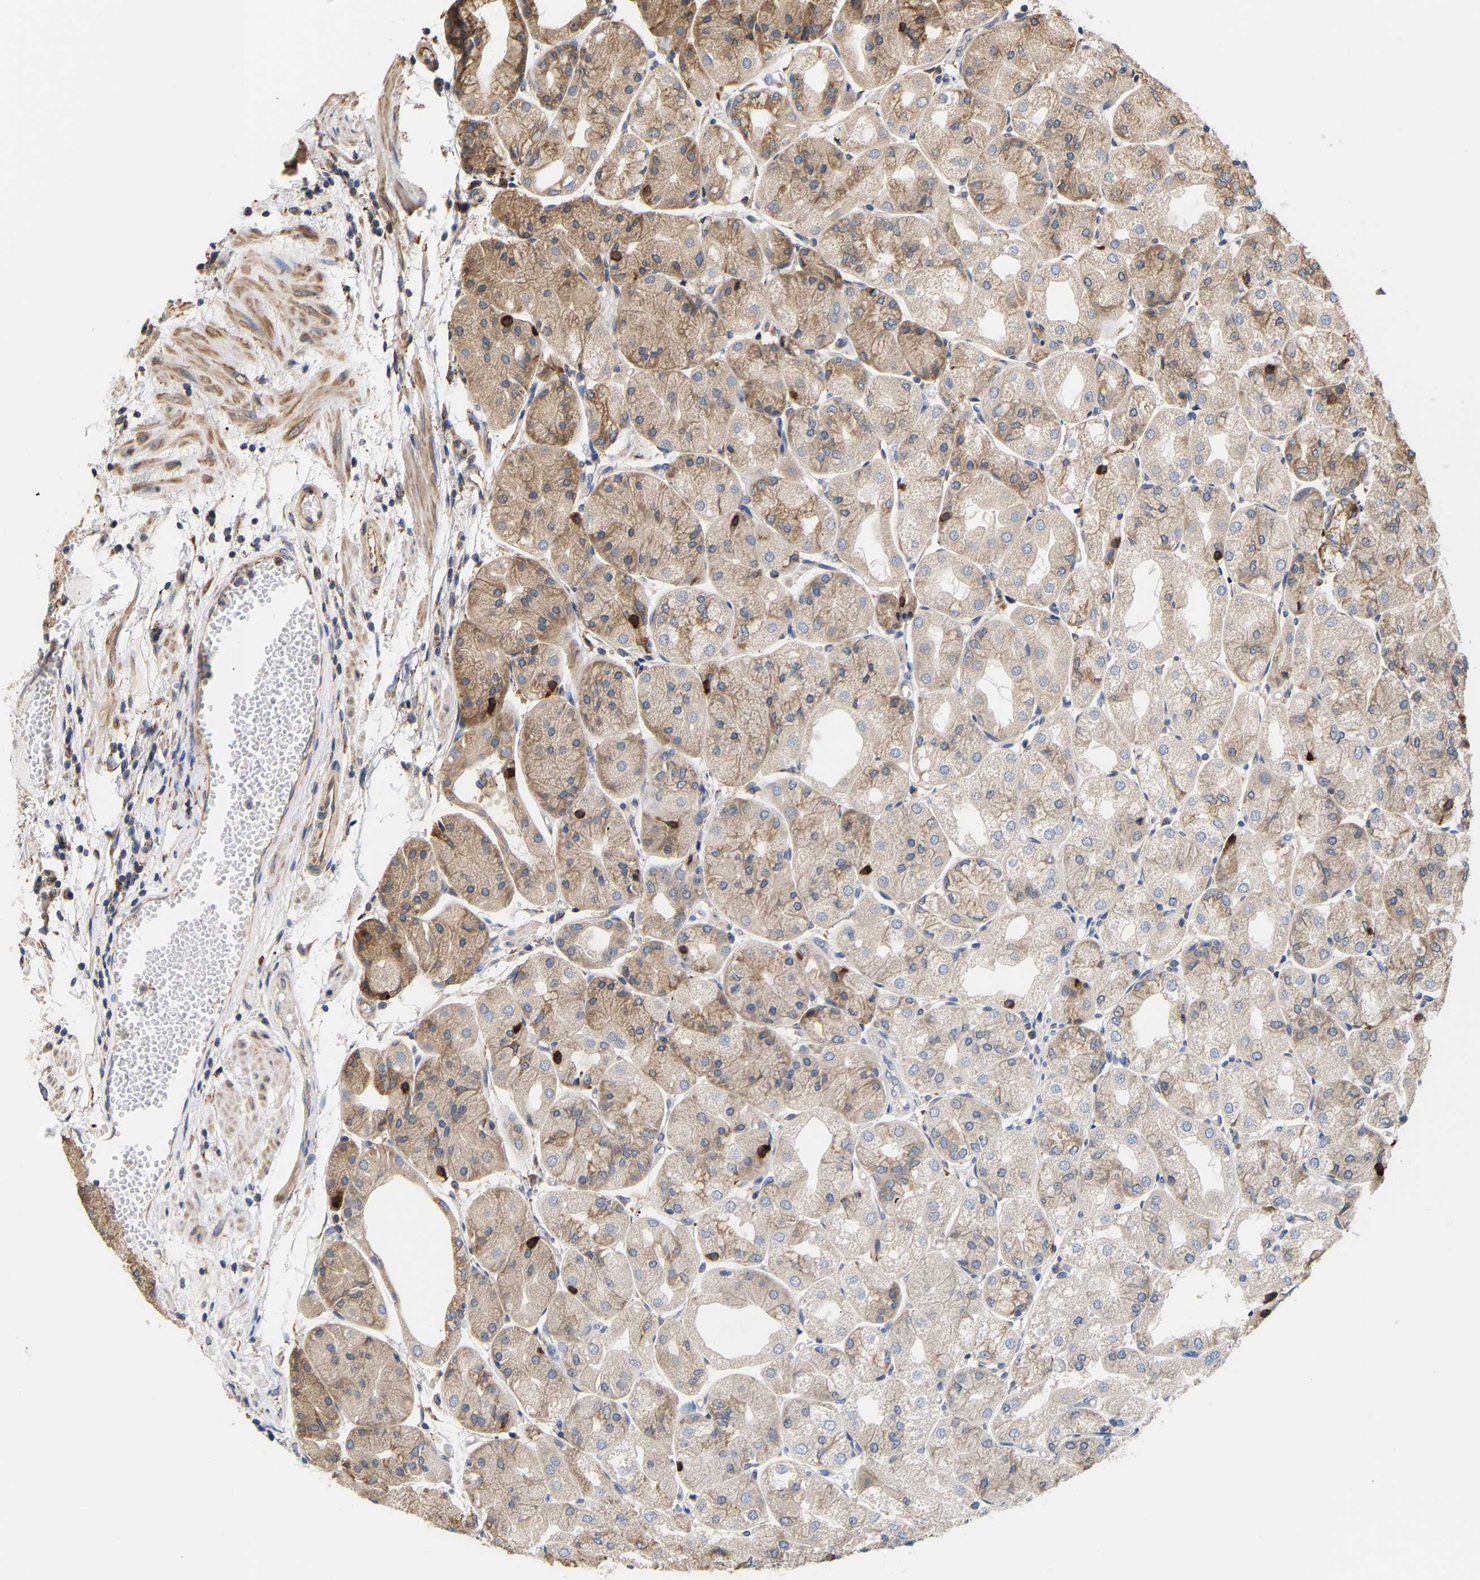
{"staining": {"intensity": "moderate", "quantity": "25%-75%", "location": "cytoplasmic/membranous"}, "tissue": "stomach", "cell_type": "Glandular cells", "image_type": "normal", "snomed": [{"axis": "morphology", "description": "Normal tissue, NOS"}, {"axis": "topography", "description": "Stomach, upper"}], "caption": "A brown stain labels moderate cytoplasmic/membranous positivity of a protein in glandular cells of unremarkable human stomach. The staining was performed using DAB (3,3'-diaminobenzidine), with brown indicating positive protein expression. Nuclei are stained blue with hematoxylin.", "gene": "ARAP1", "patient": {"sex": "male", "age": 72}}